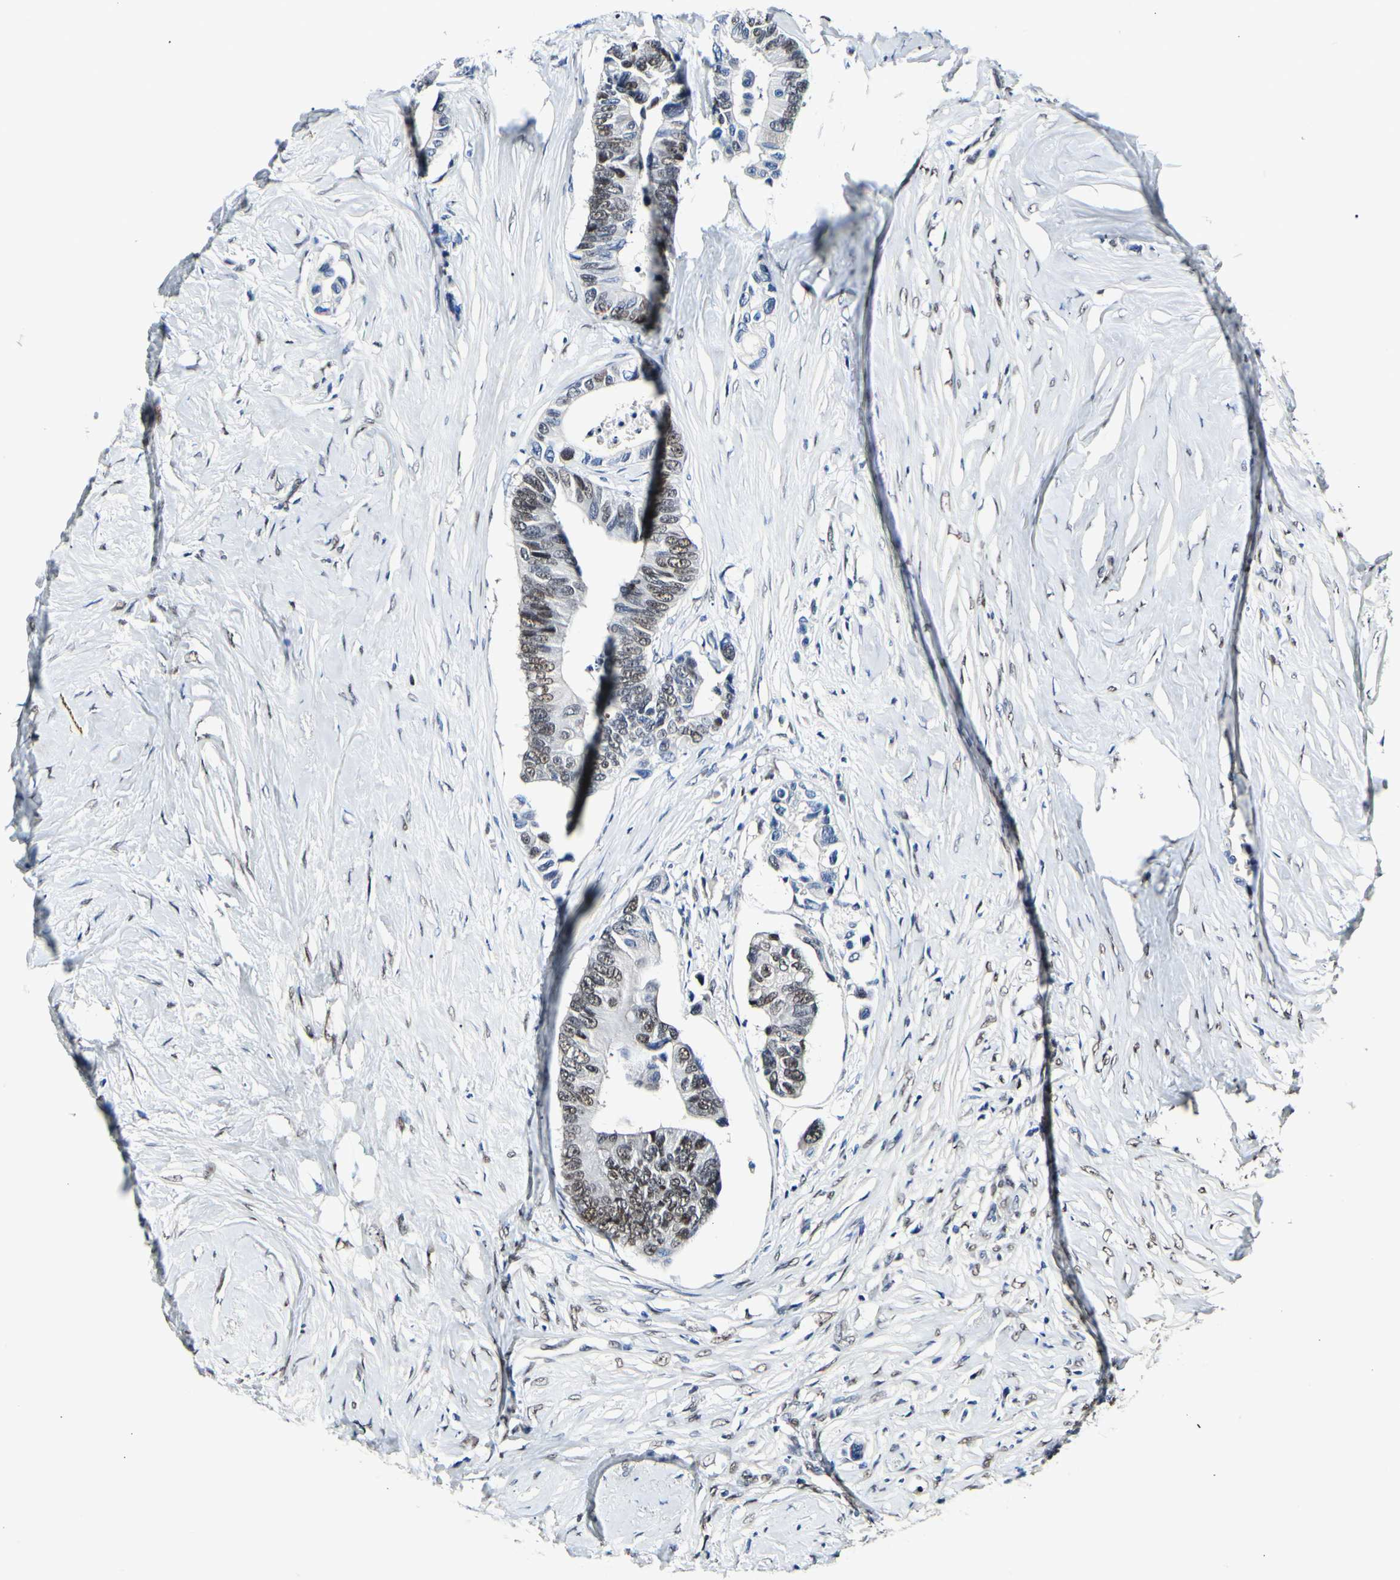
{"staining": {"intensity": "weak", "quantity": "25%-75%", "location": "nuclear"}, "tissue": "colorectal cancer", "cell_type": "Tumor cells", "image_type": "cancer", "snomed": [{"axis": "morphology", "description": "Normal tissue, NOS"}, {"axis": "morphology", "description": "Adenocarcinoma, NOS"}, {"axis": "topography", "description": "Colon"}], "caption": "IHC micrograph of colorectal cancer stained for a protein (brown), which displays low levels of weak nuclear staining in about 25%-75% of tumor cells.", "gene": "NFIA", "patient": {"sex": "male", "age": 82}}